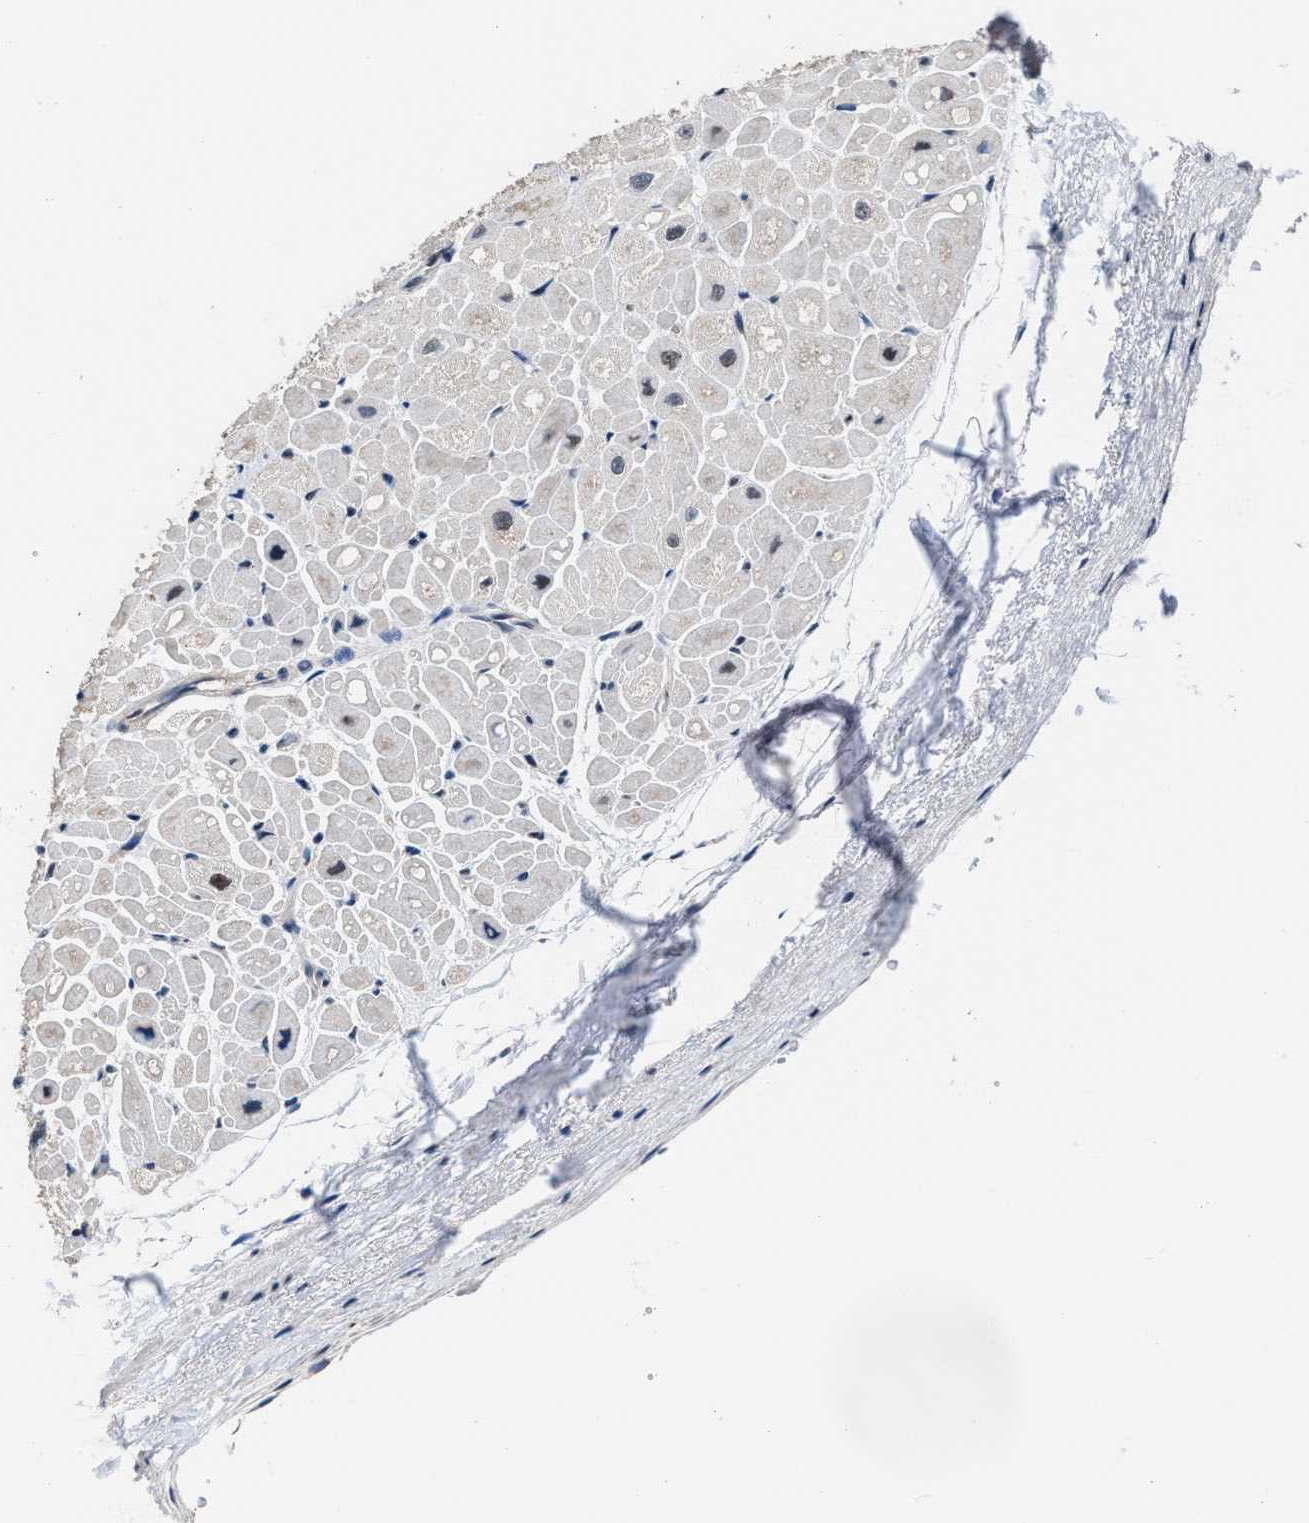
{"staining": {"intensity": "weak", "quantity": "<25%", "location": "nuclear"}, "tissue": "heart muscle", "cell_type": "Cardiomyocytes", "image_type": "normal", "snomed": [{"axis": "morphology", "description": "Normal tissue, NOS"}, {"axis": "topography", "description": "Heart"}], "caption": "This is an immunohistochemistry (IHC) histopathology image of normal heart muscle. There is no expression in cardiomyocytes.", "gene": "ZNF20", "patient": {"sex": "male", "age": 49}}